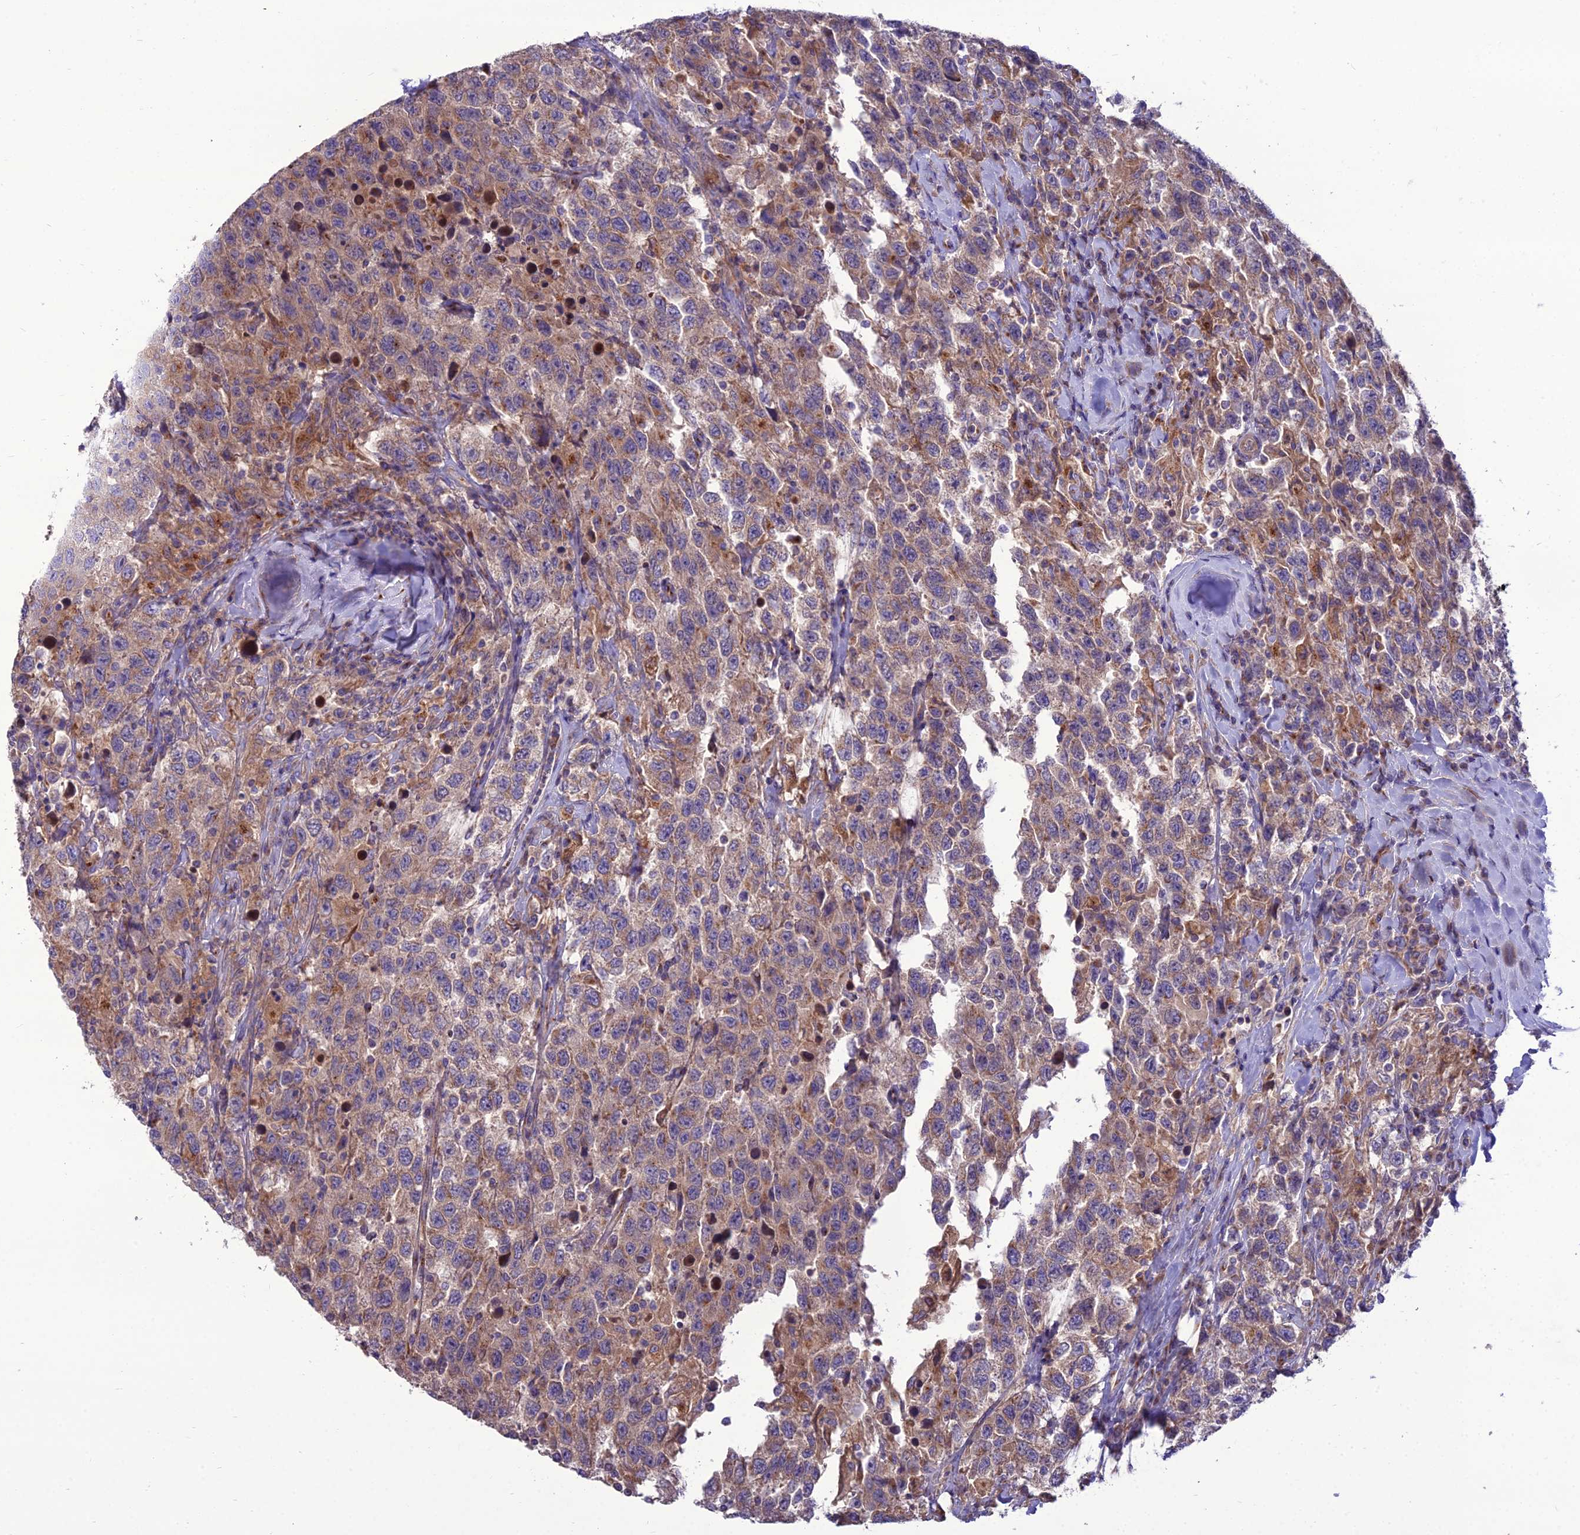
{"staining": {"intensity": "moderate", "quantity": "25%-75%", "location": "cytoplasmic/membranous"}, "tissue": "testis cancer", "cell_type": "Tumor cells", "image_type": "cancer", "snomed": [{"axis": "morphology", "description": "Seminoma, NOS"}, {"axis": "topography", "description": "Testis"}], "caption": "Moderate cytoplasmic/membranous expression for a protein is present in approximately 25%-75% of tumor cells of testis cancer using immunohistochemistry (IHC).", "gene": "SPRYD7", "patient": {"sex": "male", "age": 65}}